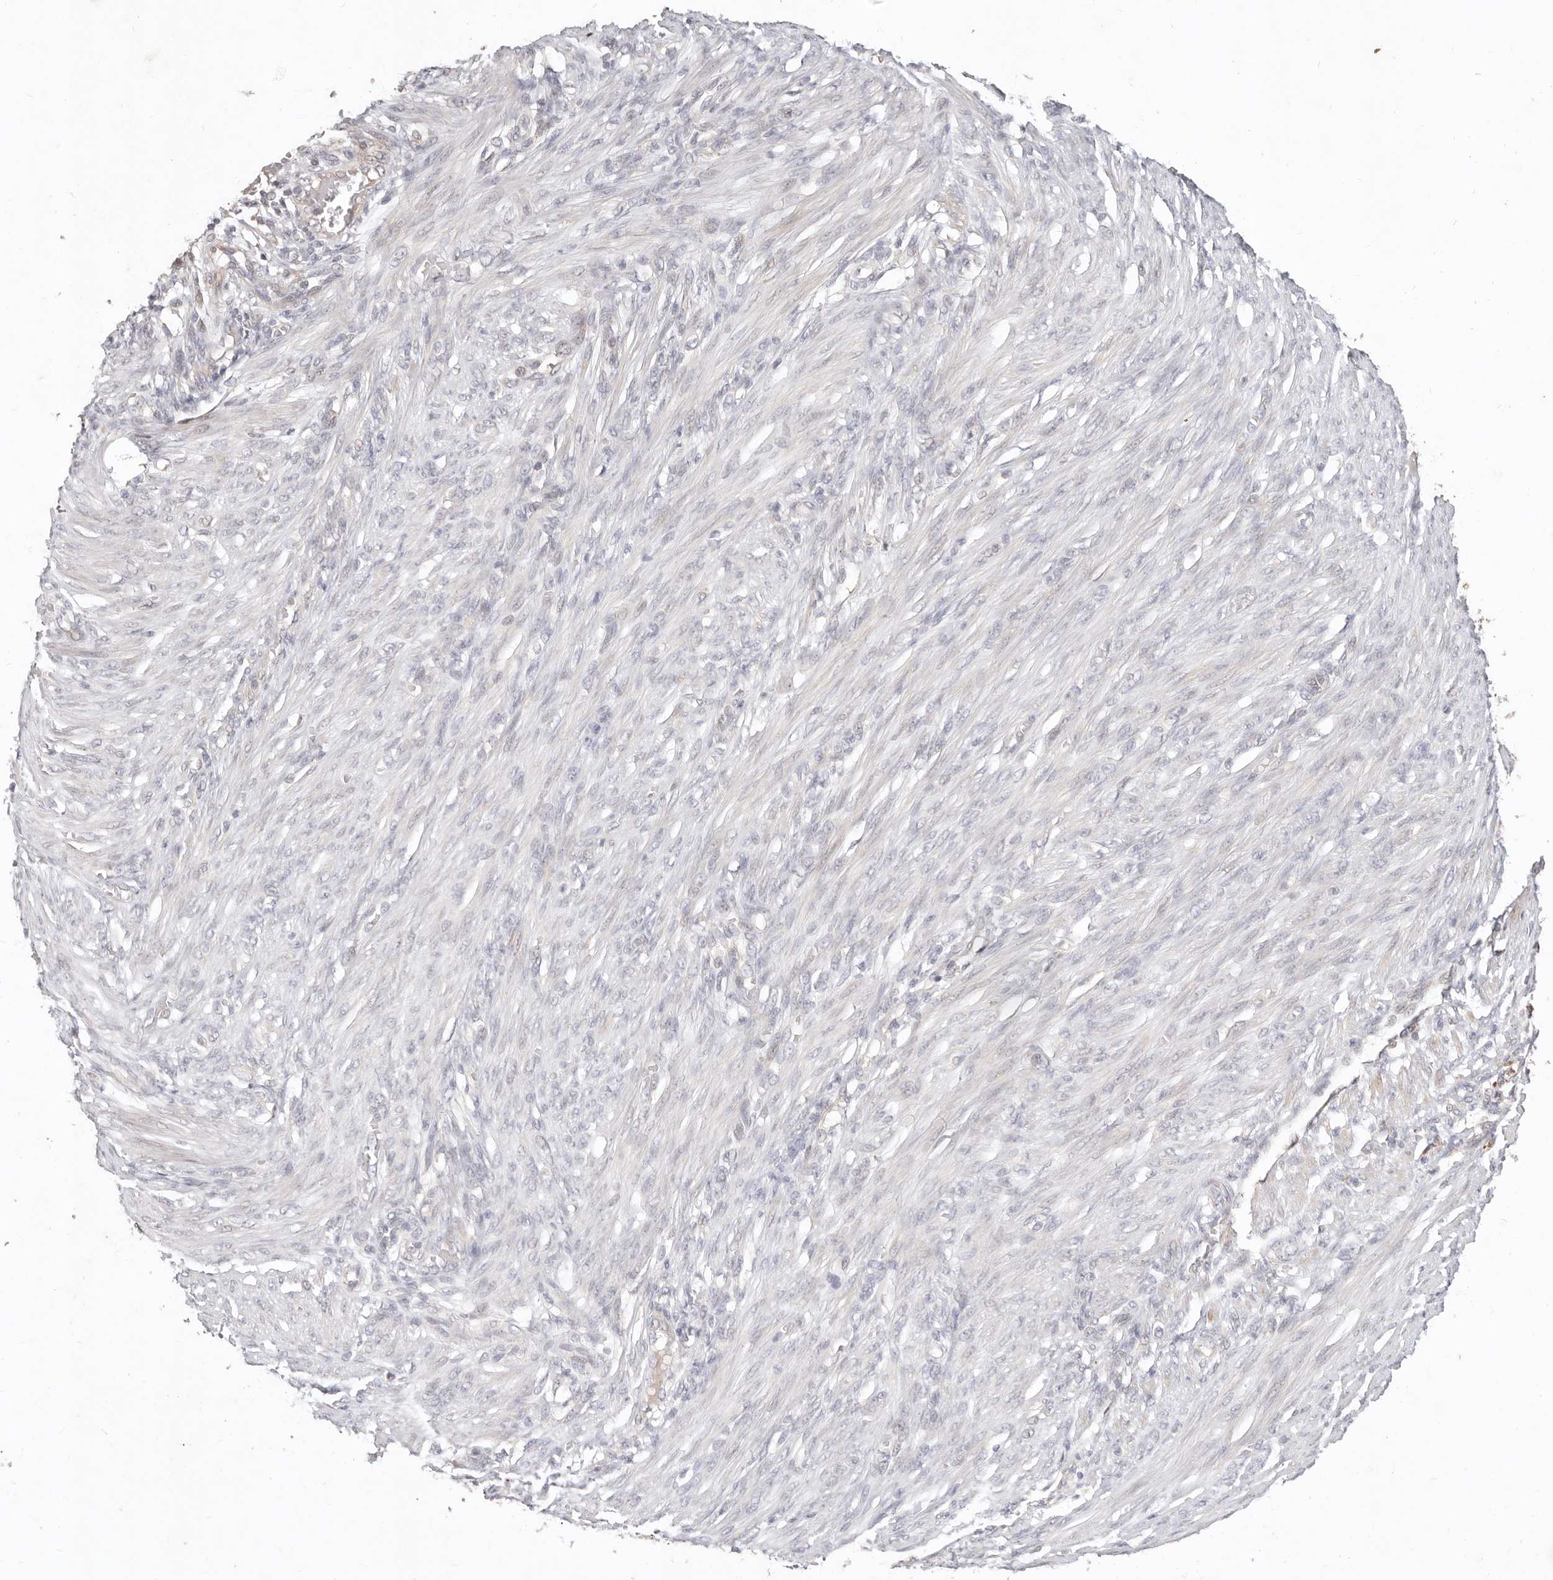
{"staining": {"intensity": "negative", "quantity": "none", "location": "none"}, "tissue": "endometrial cancer", "cell_type": "Tumor cells", "image_type": "cancer", "snomed": [{"axis": "morphology", "description": "Adenocarcinoma, NOS"}, {"axis": "topography", "description": "Endometrium"}], "caption": "An IHC micrograph of adenocarcinoma (endometrial) is shown. There is no staining in tumor cells of adenocarcinoma (endometrial). (DAB immunohistochemistry visualized using brightfield microscopy, high magnification).", "gene": "KIF9", "patient": {"sex": "female", "age": 51}}